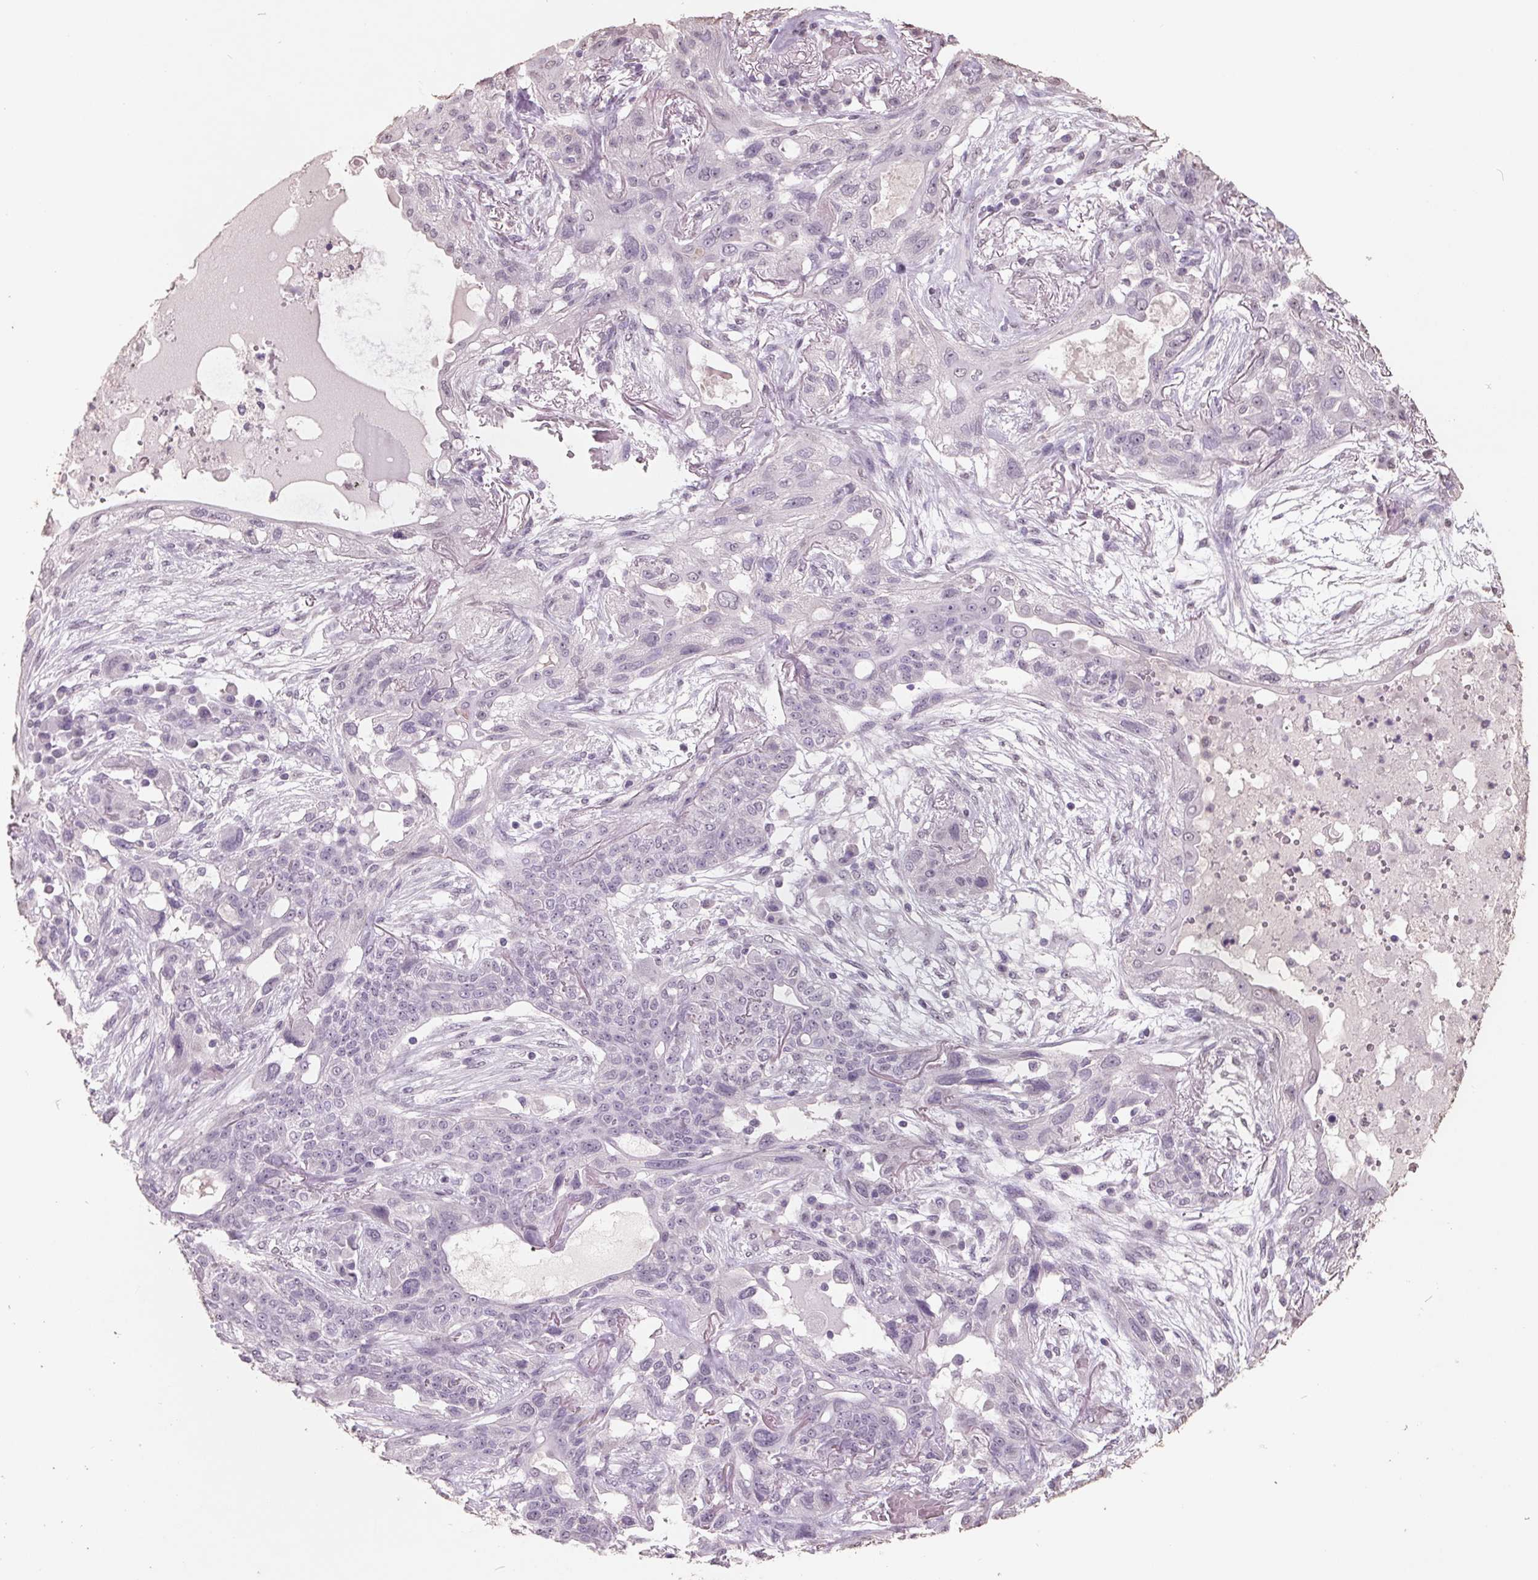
{"staining": {"intensity": "negative", "quantity": "none", "location": "none"}, "tissue": "lung cancer", "cell_type": "Tumor cells", "image_type": "cancer", "snomed": [{"axis": "morphology", "description": "Squamous cell carcinoma, NOS"}, {"axis": "topography", "description": "Lung"}], "caption": "Human lung squamous cell carcinoma stained for a protein using IHC displays no positivity in tumor cells.", "gene": "FTCD", "patient": {"sex": "female", "age": 70}}